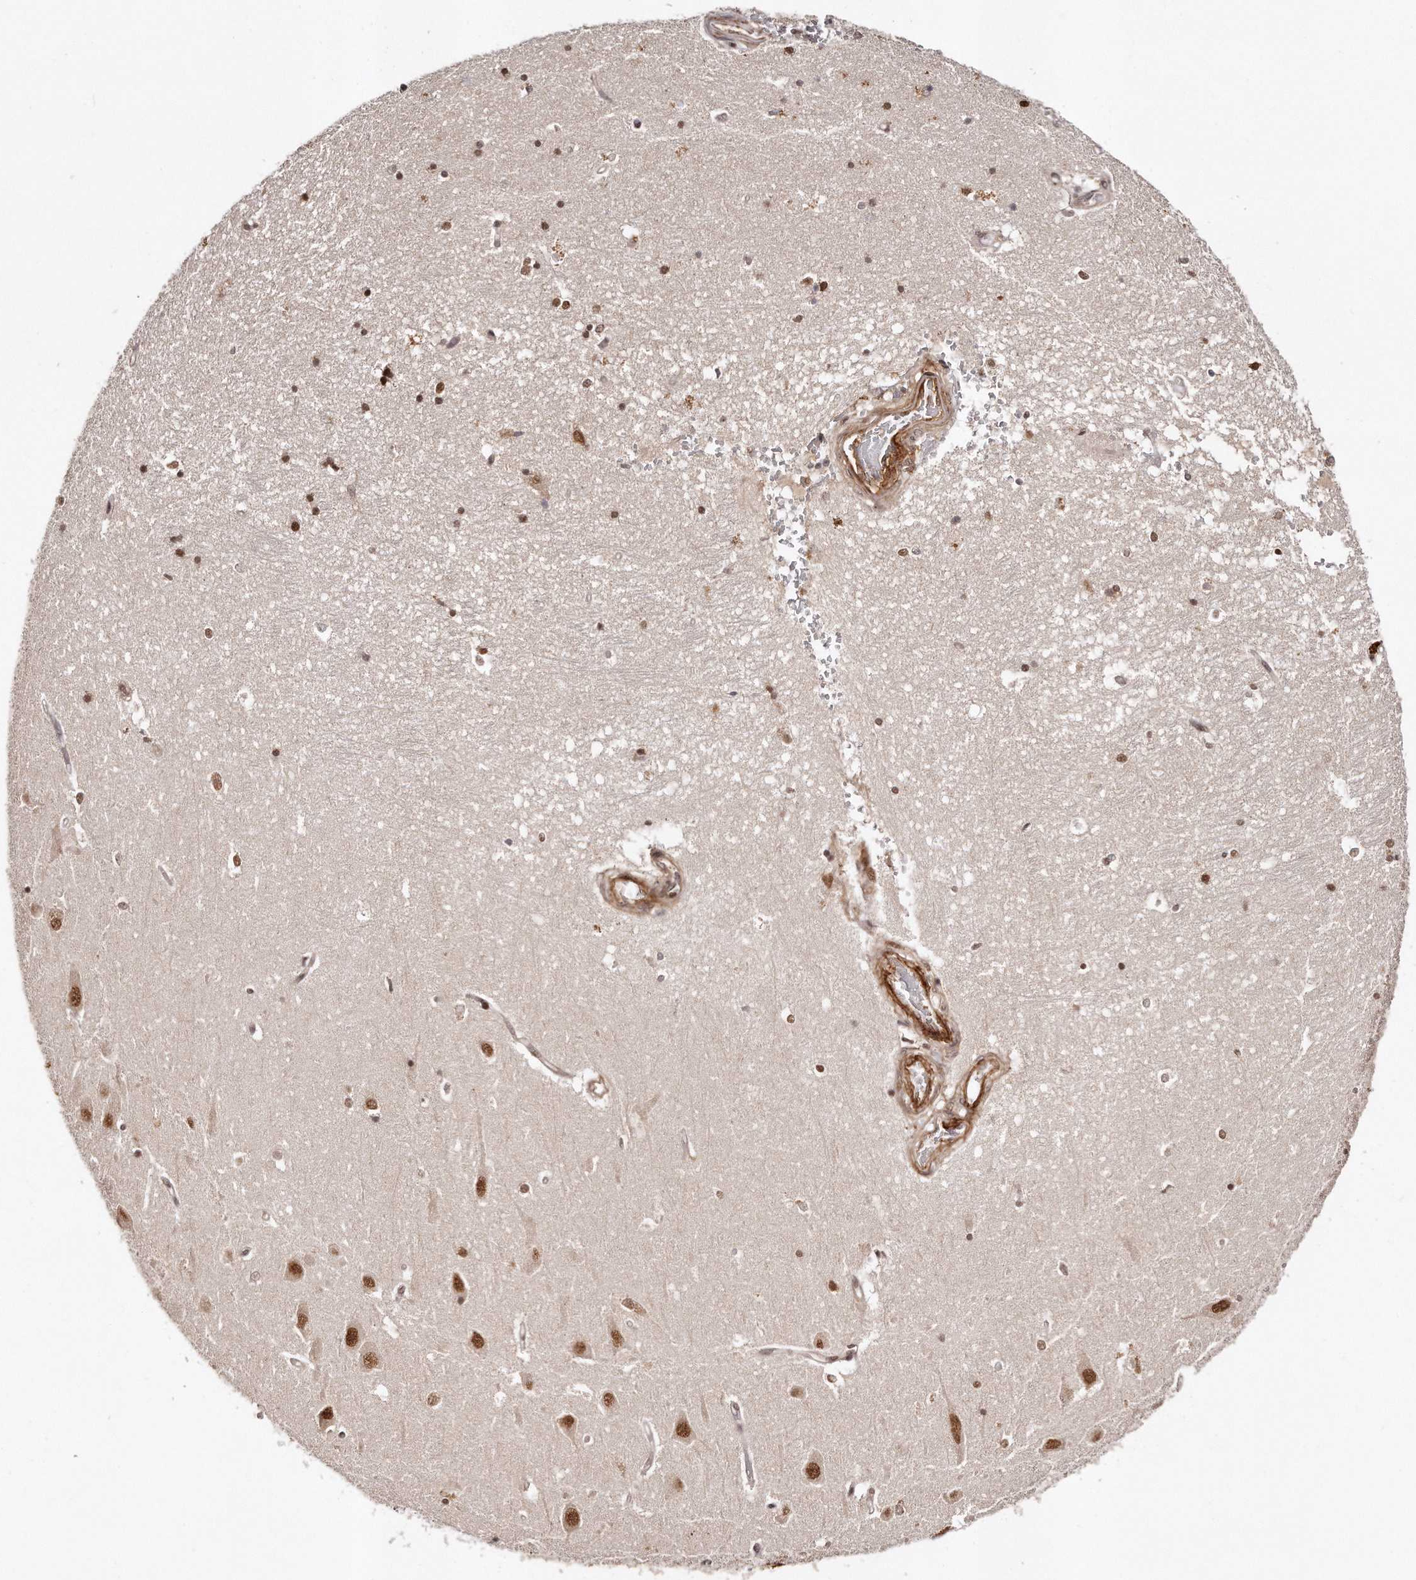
{"staining": {"intensity": "moderate", "quantity": "25%-75%", "location": "nuclear"}, "tissue": "hippocampus", "cell_type": "Glial cells", "image_type": "normal", "snomed": [{"axis": "morphology", "description": "Normal tissue, NOS"}, {"axis": "topography", "description": "Hippocampus"}], "caption": "Hippocampus stained with IHC demonstrates moderate nuclear expression in about 25%-75% of glial cells.", "gene": "SOX4", "patient": {"sex": "male", "age": 45}}